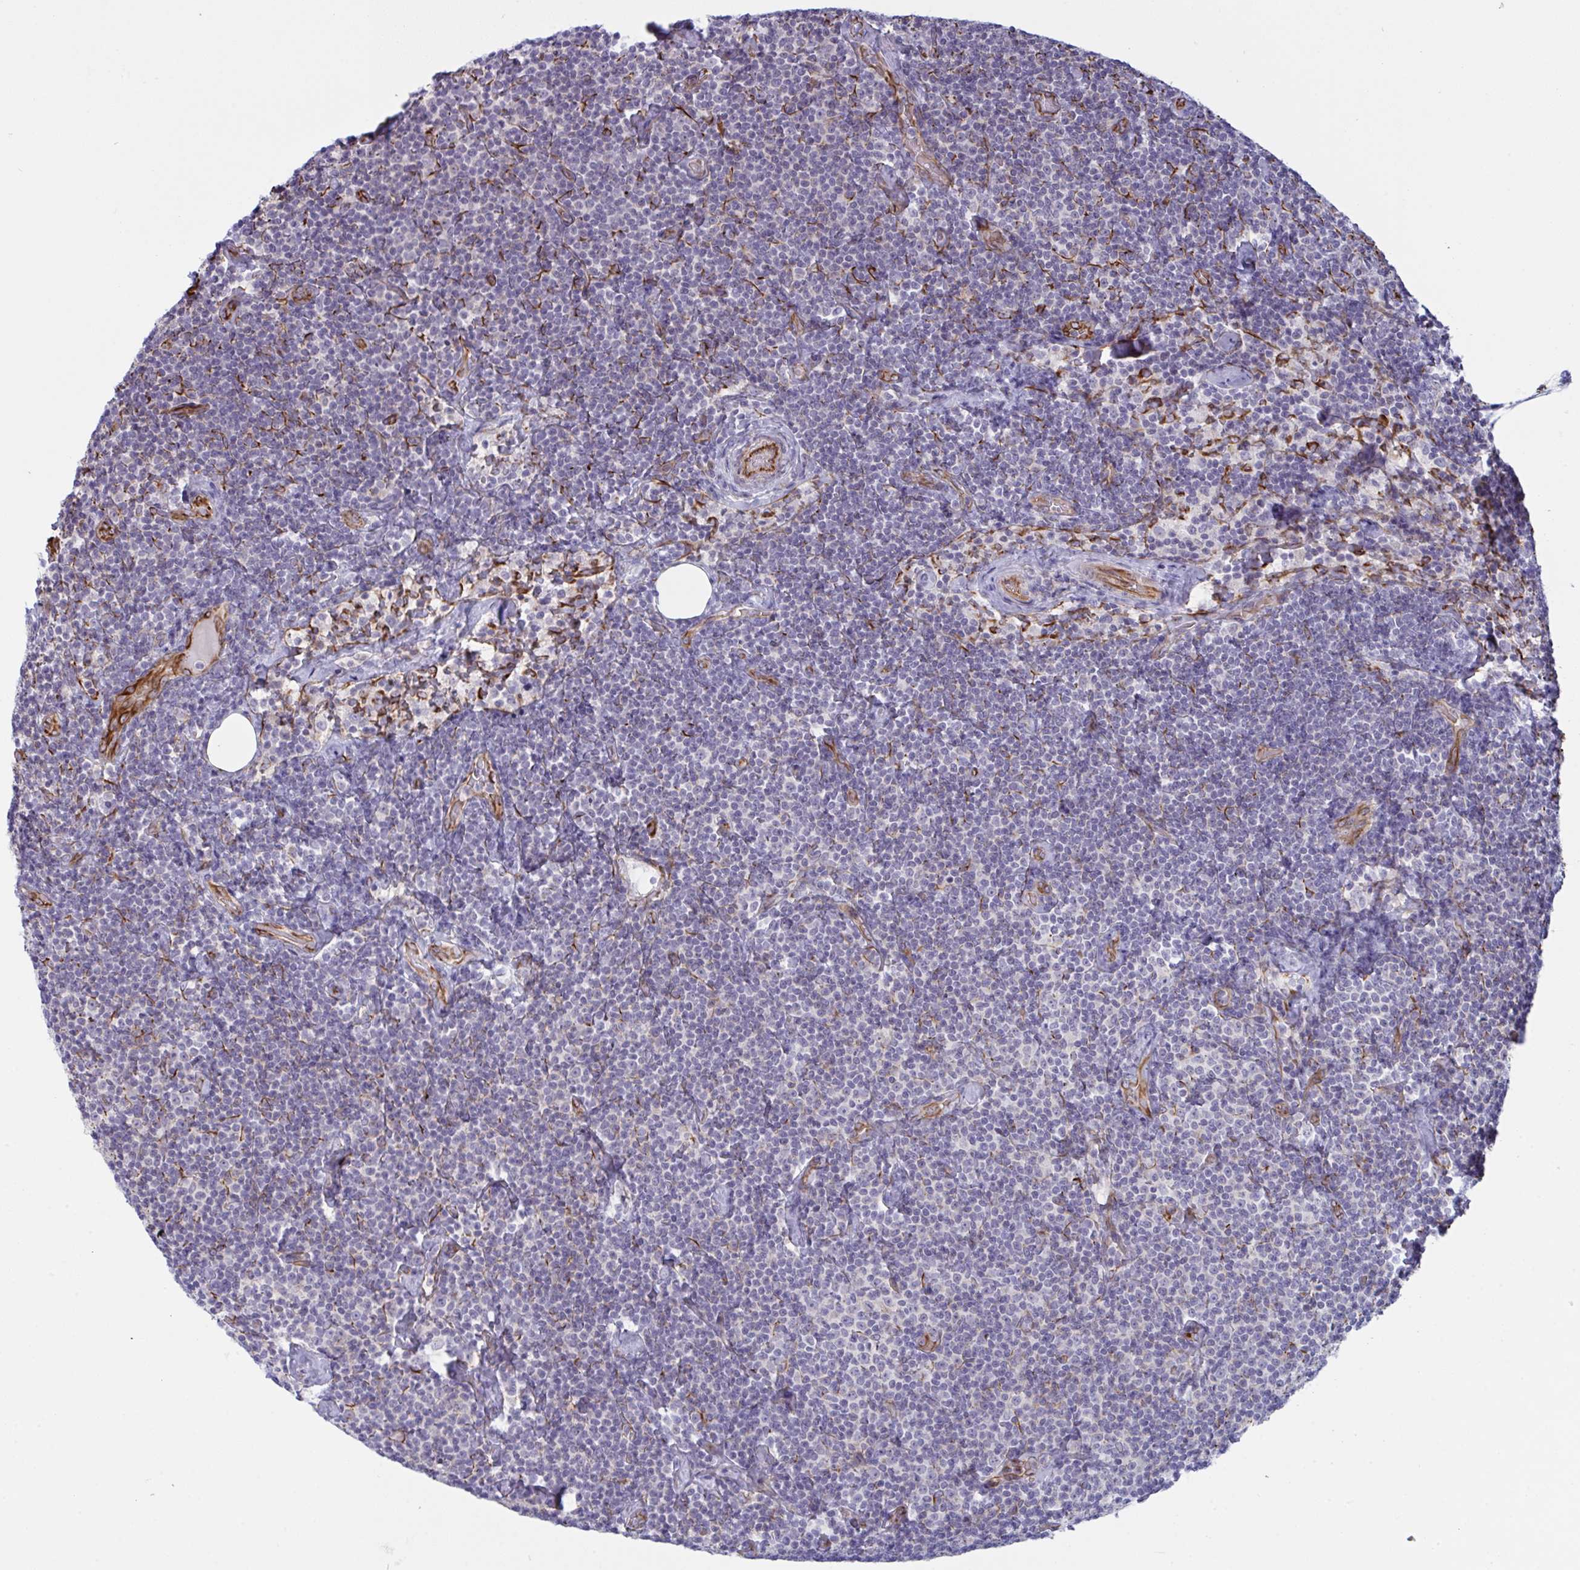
{"staining": {"intensity": "negative", "quantity": "none", "location": "none"}, "tissue": "lymphoma", "cell_type": "Tumor cells", "image_type": "cancer", "snomed": [{"axis": "morphology", "description": "Malignant lymphoma, non-Hodgkin's type, Low grade"}, {"axis": "topography", "description": "Lymph node"}], "caption": "Immunohistochemistry photomicrograph of low-grade malignant lymphoma, non-Hodgkin's type stained for a protein (brown), which shows no expression in tumor cells. (Stains: DAB (3,3'-diaminobenzidine) immunohistochemistry (IHC) with hematoxylin counter stain, Microscopy: brightfield microscopy at high magnification).", "gene": "DCBLD1", "patient": {"sex": "male", "age": 81}}